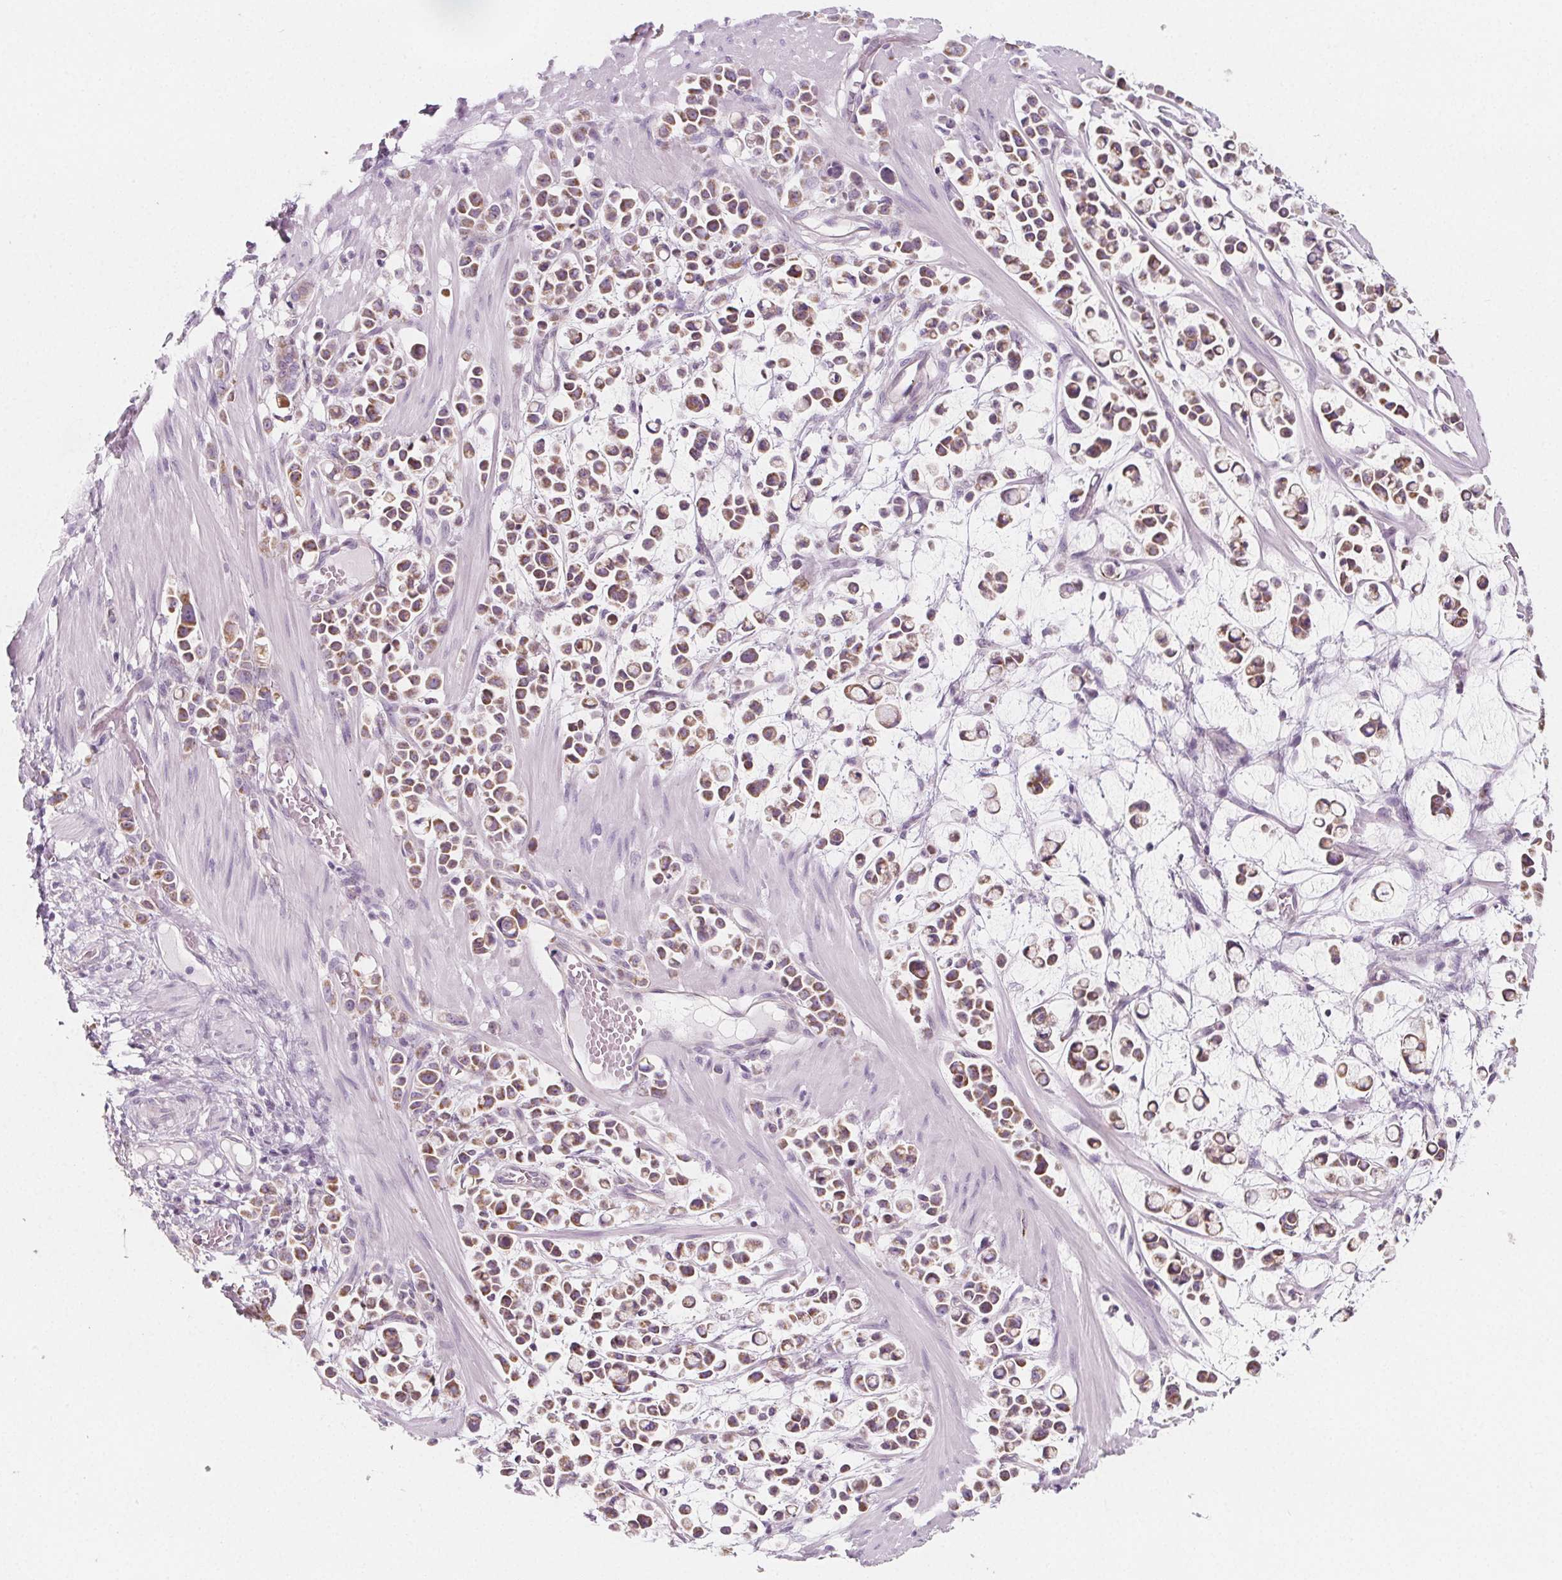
{"staining": {"intensity": "moderate", "quantity": ">75%", "location": "cytoplasmic/membranous"}, "tissue": "stomach cancer", "cell_type": "Tumor cells", "image_type": "cancer", "snomed": [{"axis": "morphology", "description": "Adenocarcinoma, NOS"}, {"axis": "topography", "description": "Stomach"}], "caption": "Immunohistochemistry (IHC) histopathology image of neoplastic tissue: stomach cancer stained using immunohistochemistry demonstrates medium levels of moderate protein expression localized specifically in the cytoplasmic/membranous of tumor cells, appearing as a cytoplasmic/membranous brown color.", "gene": "IL17C", "patient": {"sex": "male", "age": 82}}